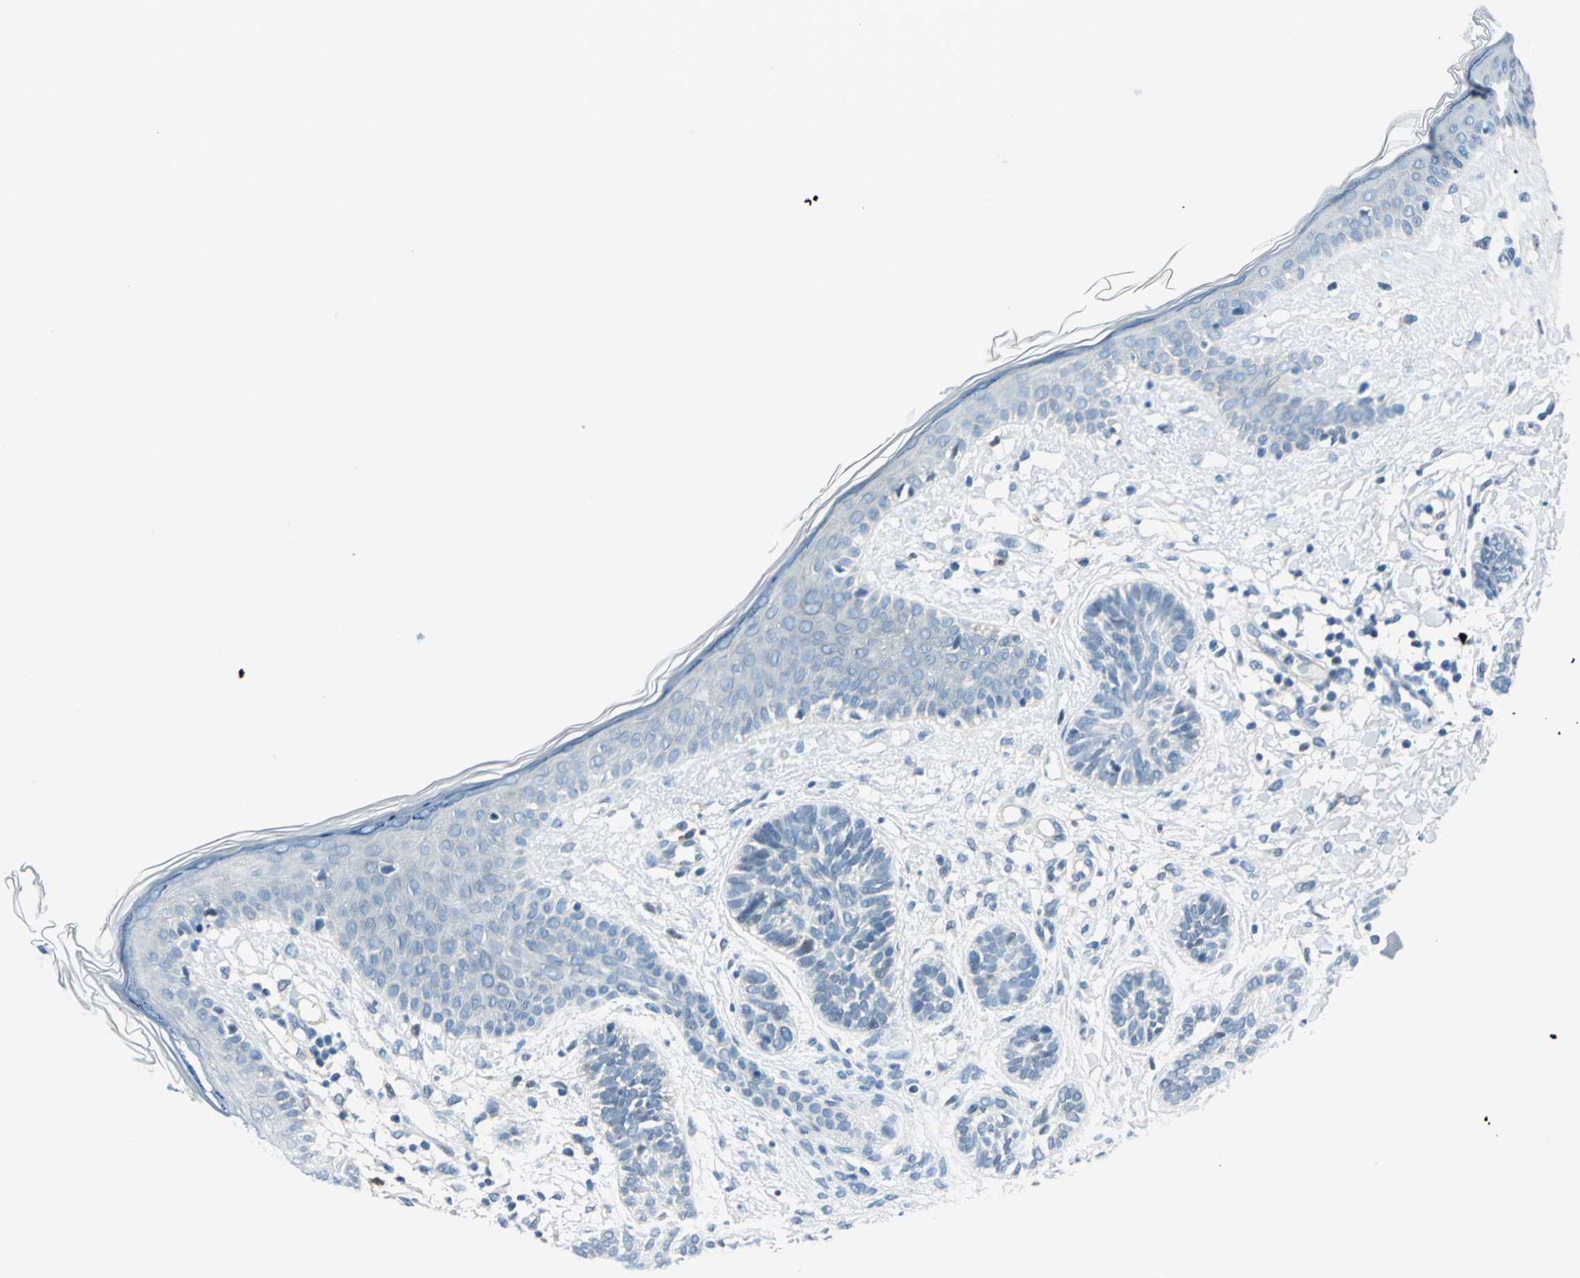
{"staining": {"intensity": "negative", "quantity": "none", "location": "none"}, "tissue": "skin cancer", "cell_type": "Tumor cells", "image_type": "cancer", "snomed": [{"axis": "morphology", "description": "Normal tissue, NOS"}, {"axis": "morphology", "description": "Basal cell carcinoma"}, {"axis": "topography", "description": "Skin"}], "caption": "Protein analysis of skin cancer exhibits no significant expression in tumor cells. (DAB (3,3'-diaminobenzidine) IHC visualized using brightfield microscopy, high magnification).", "gene": "AKR1A1", "patient": {"sex": "male", "age": 63}}